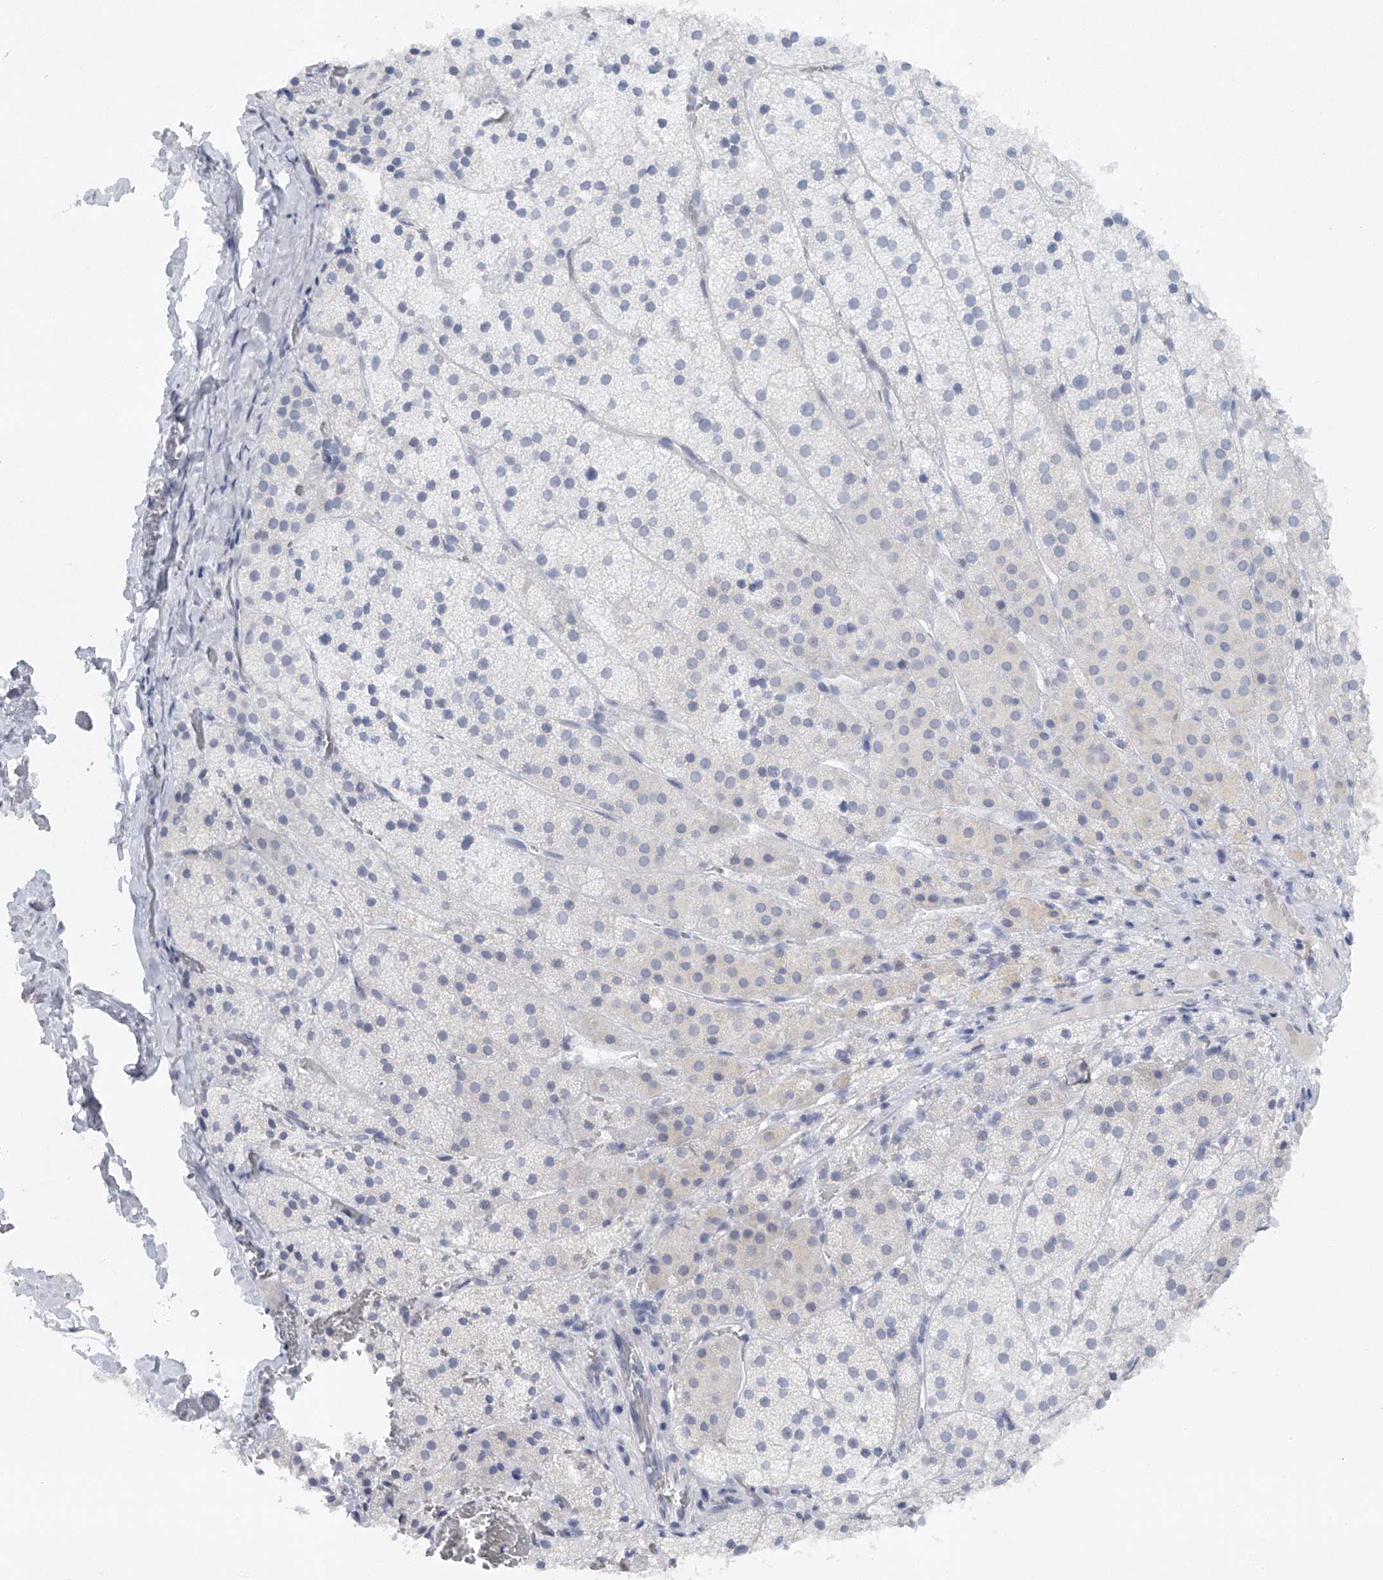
{"staining": {"intensity": "negative", "quantity": "none", "location": "none"}, "tissue": "adrenal gland", "cell_type": "Glandular cells", "image_type": "normal", "snomed": [{"axis": "morphology", "description": "Normal tissue, NOS"}, {"axis": "topography", "description": "Adrenal gland"}], "caption": "Immunohistochemistry photomicrograph of benign adrenal gland stained for a protein (brown), which exhibits no positivity in glandular cells.", "gene": "FAT2", "patient": {"sex": "female", "age": 44}}